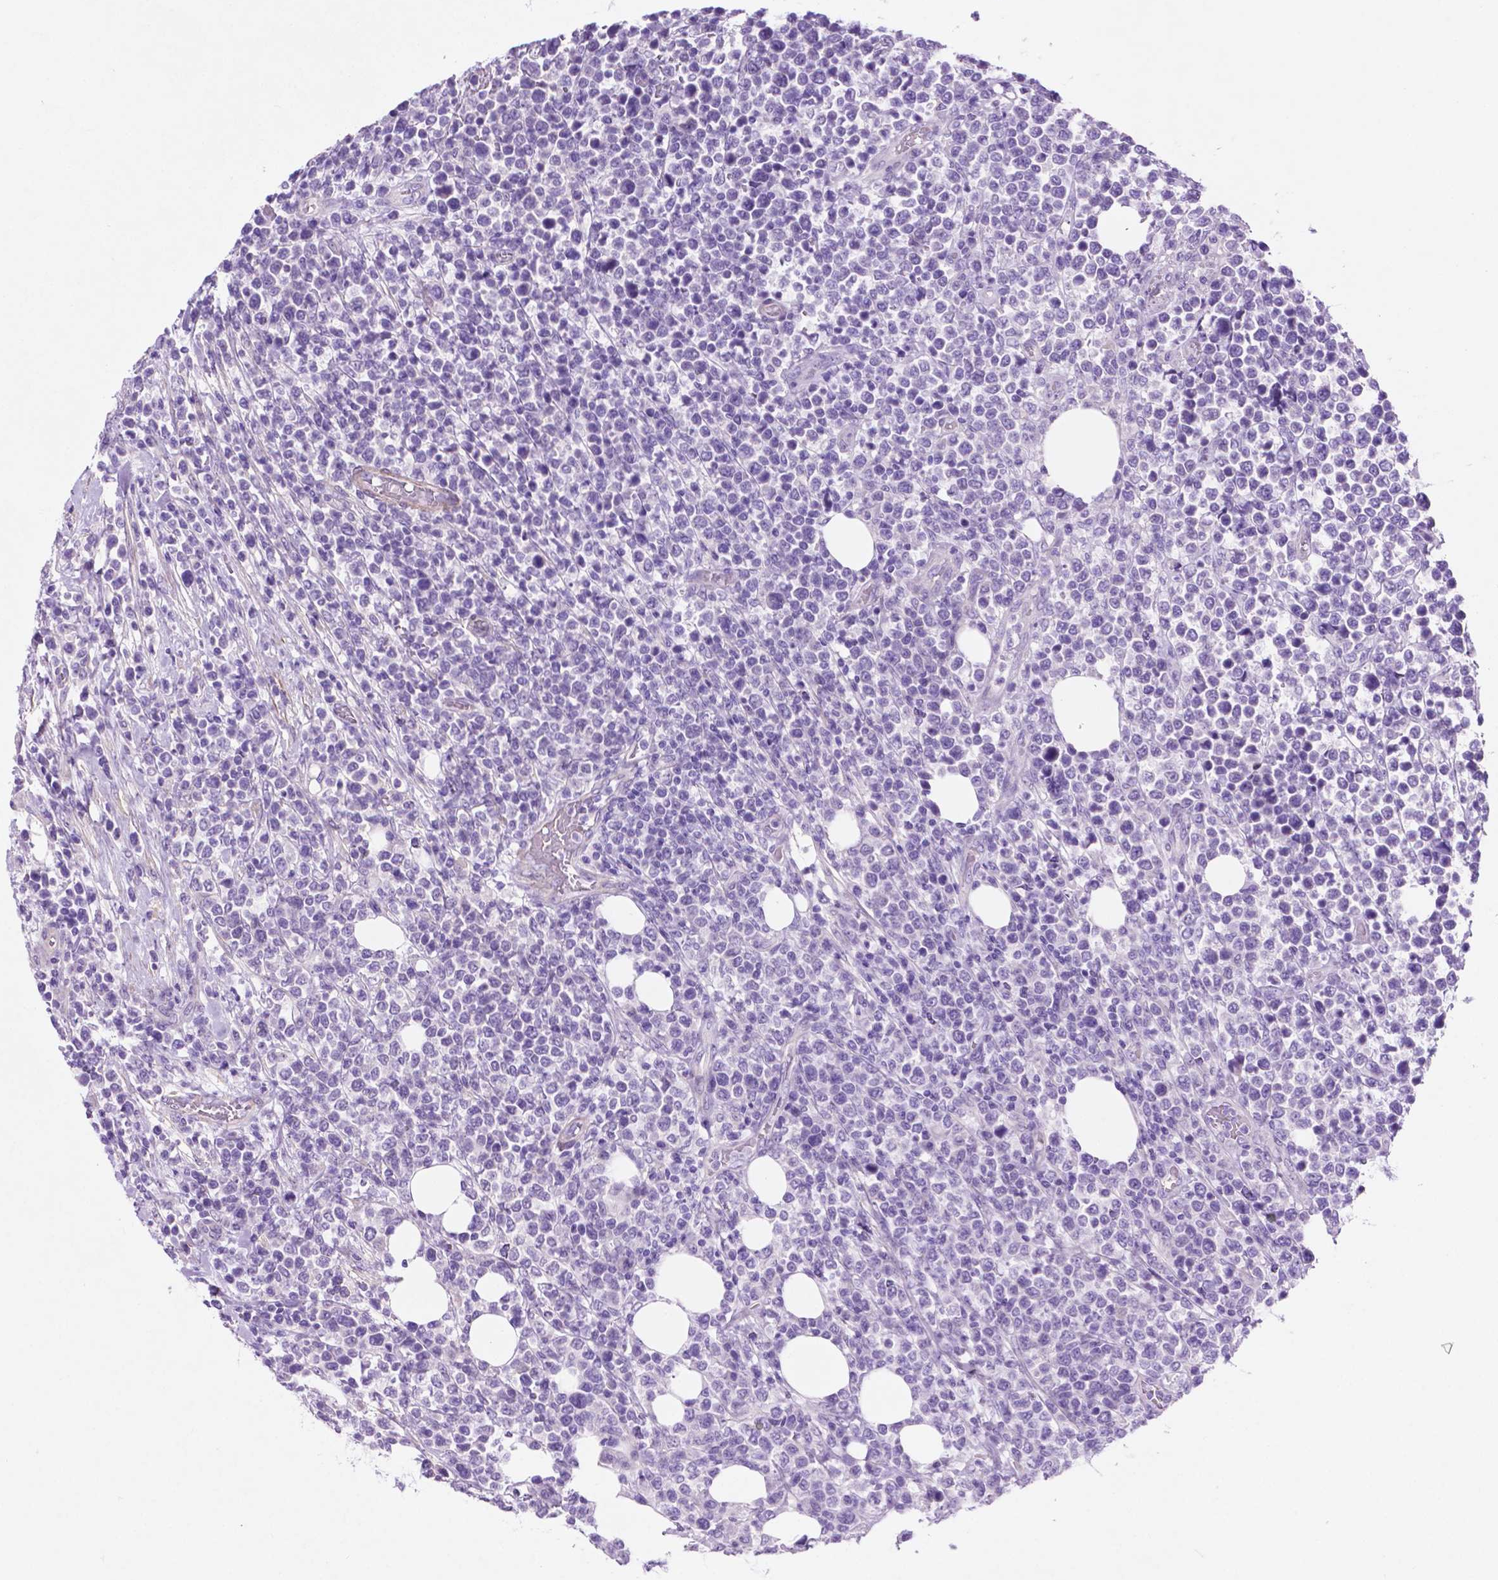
{"staining": {"intensity": "negative", "quantity": "none", "location": "none"}, "tissue": "lymphoma", "cell_type": "Tumor cells", "image_type": "cancer", "snomed": [{"axis": "morphology", "description": "Malignant lymphoma, non-Hodgkin's type, High grade"}, {"axis": "topography", "description": "Soft tissue"}], "caption": "Human lymphoma stained for a protein using immunohistochemistry (IHC) reveals no expression in tumor cells.", "gene": "ASPG", "patient": {"sex": "female", "age": 56}}